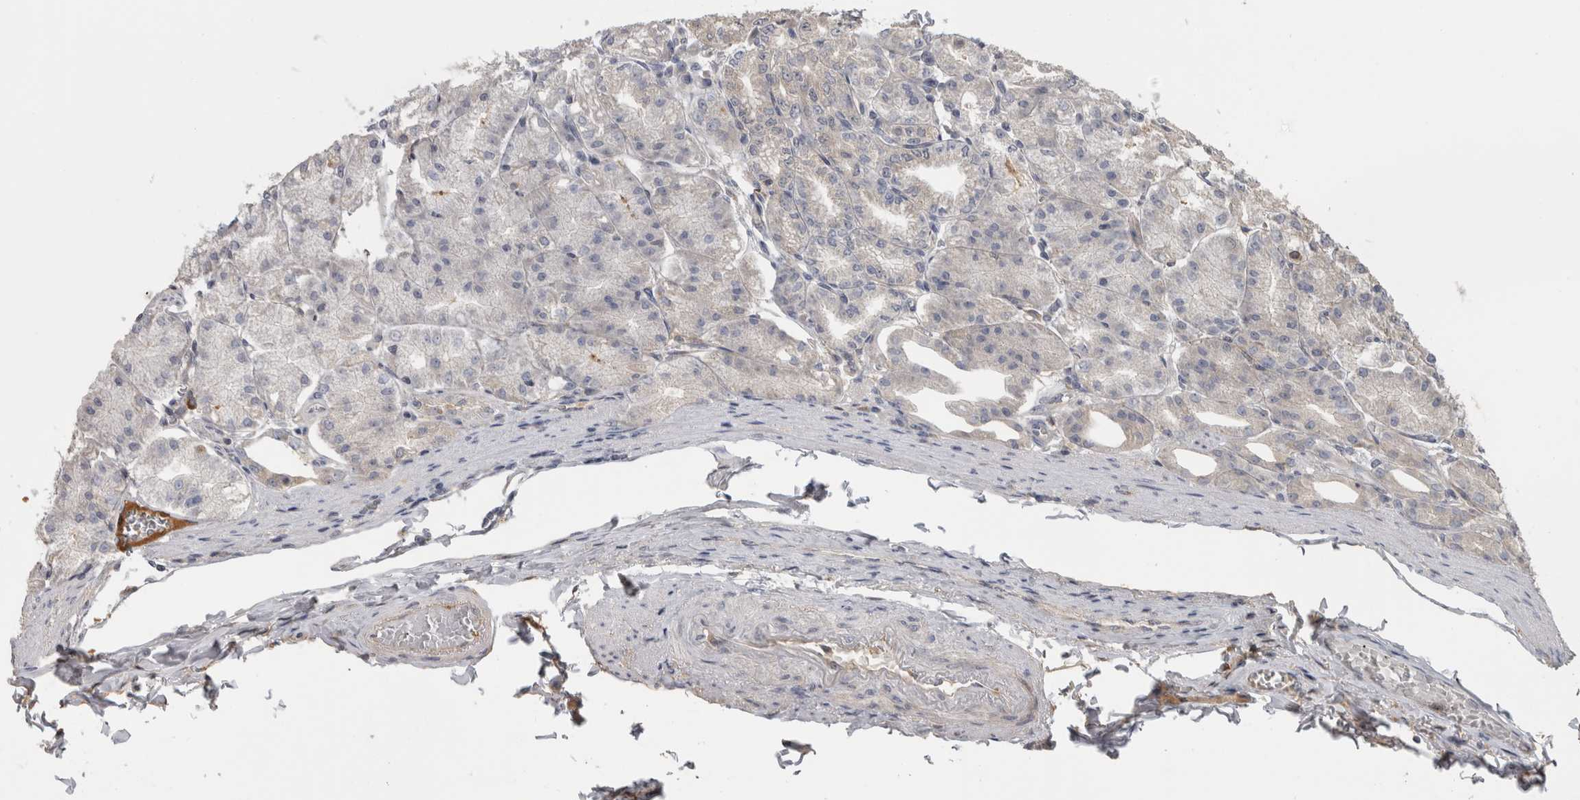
{"staining": {"intensity": "moderate", "quantity": "25%-75%", "location": "cytoplasmic/membranous"}, "tissue": "stomach", "cell_type": "Glandular cells", "image_type": "normal", "snomed": [{"axis": "morphology", "description": "Normal tissue, NOS"}, {"axis": "topography", "description": "Stomach, lower"}], "caption": "An image of stomach stained for a protein reveals moderate cytoplasmic/membranous brown staining in glandular cells.", "gene": "USH1G", "patient": {"sex": "male", "age": 71}}